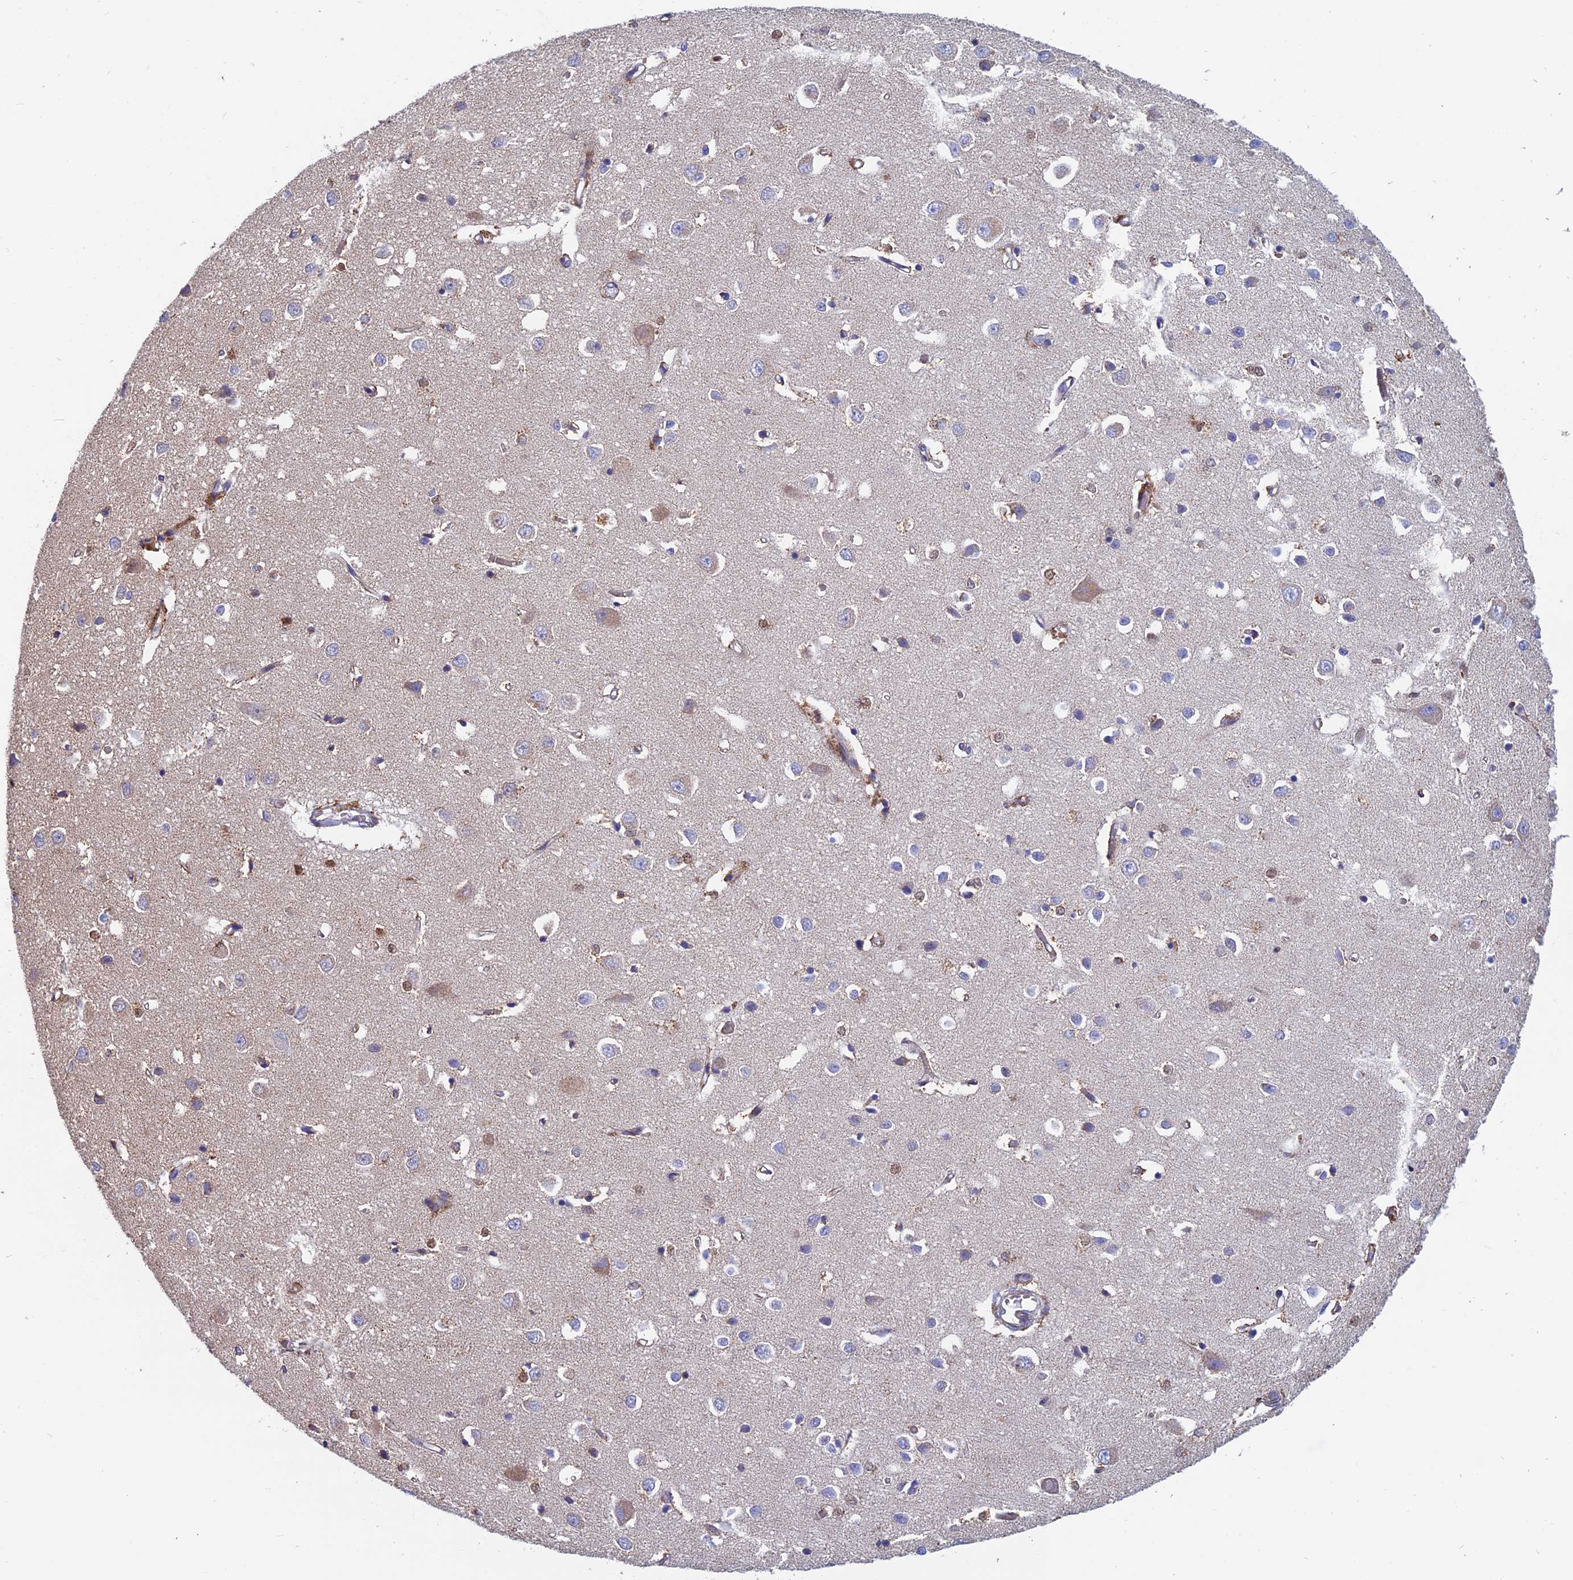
{"staining": {"intensity": "weak", "quantity": "25%-75%", "location": "cytoplasmic/membranous"}, "tissue": "cerebral cortex", "cell_type": "Endothelial cells", "image_type": "normal", "snomed": [{"axis": "morphology", "description": "Normal tissue, NOS"}, {"axis": "topography", "description": "Cerebral cortex"}], "caption": "The immunohistochemical stain labels weak cytoplasmic/membranous staining in endothelial cells of normal cerebral cortex.", "gene": "HSD17B8", "patient": {"sex": "female", "age": 64}}